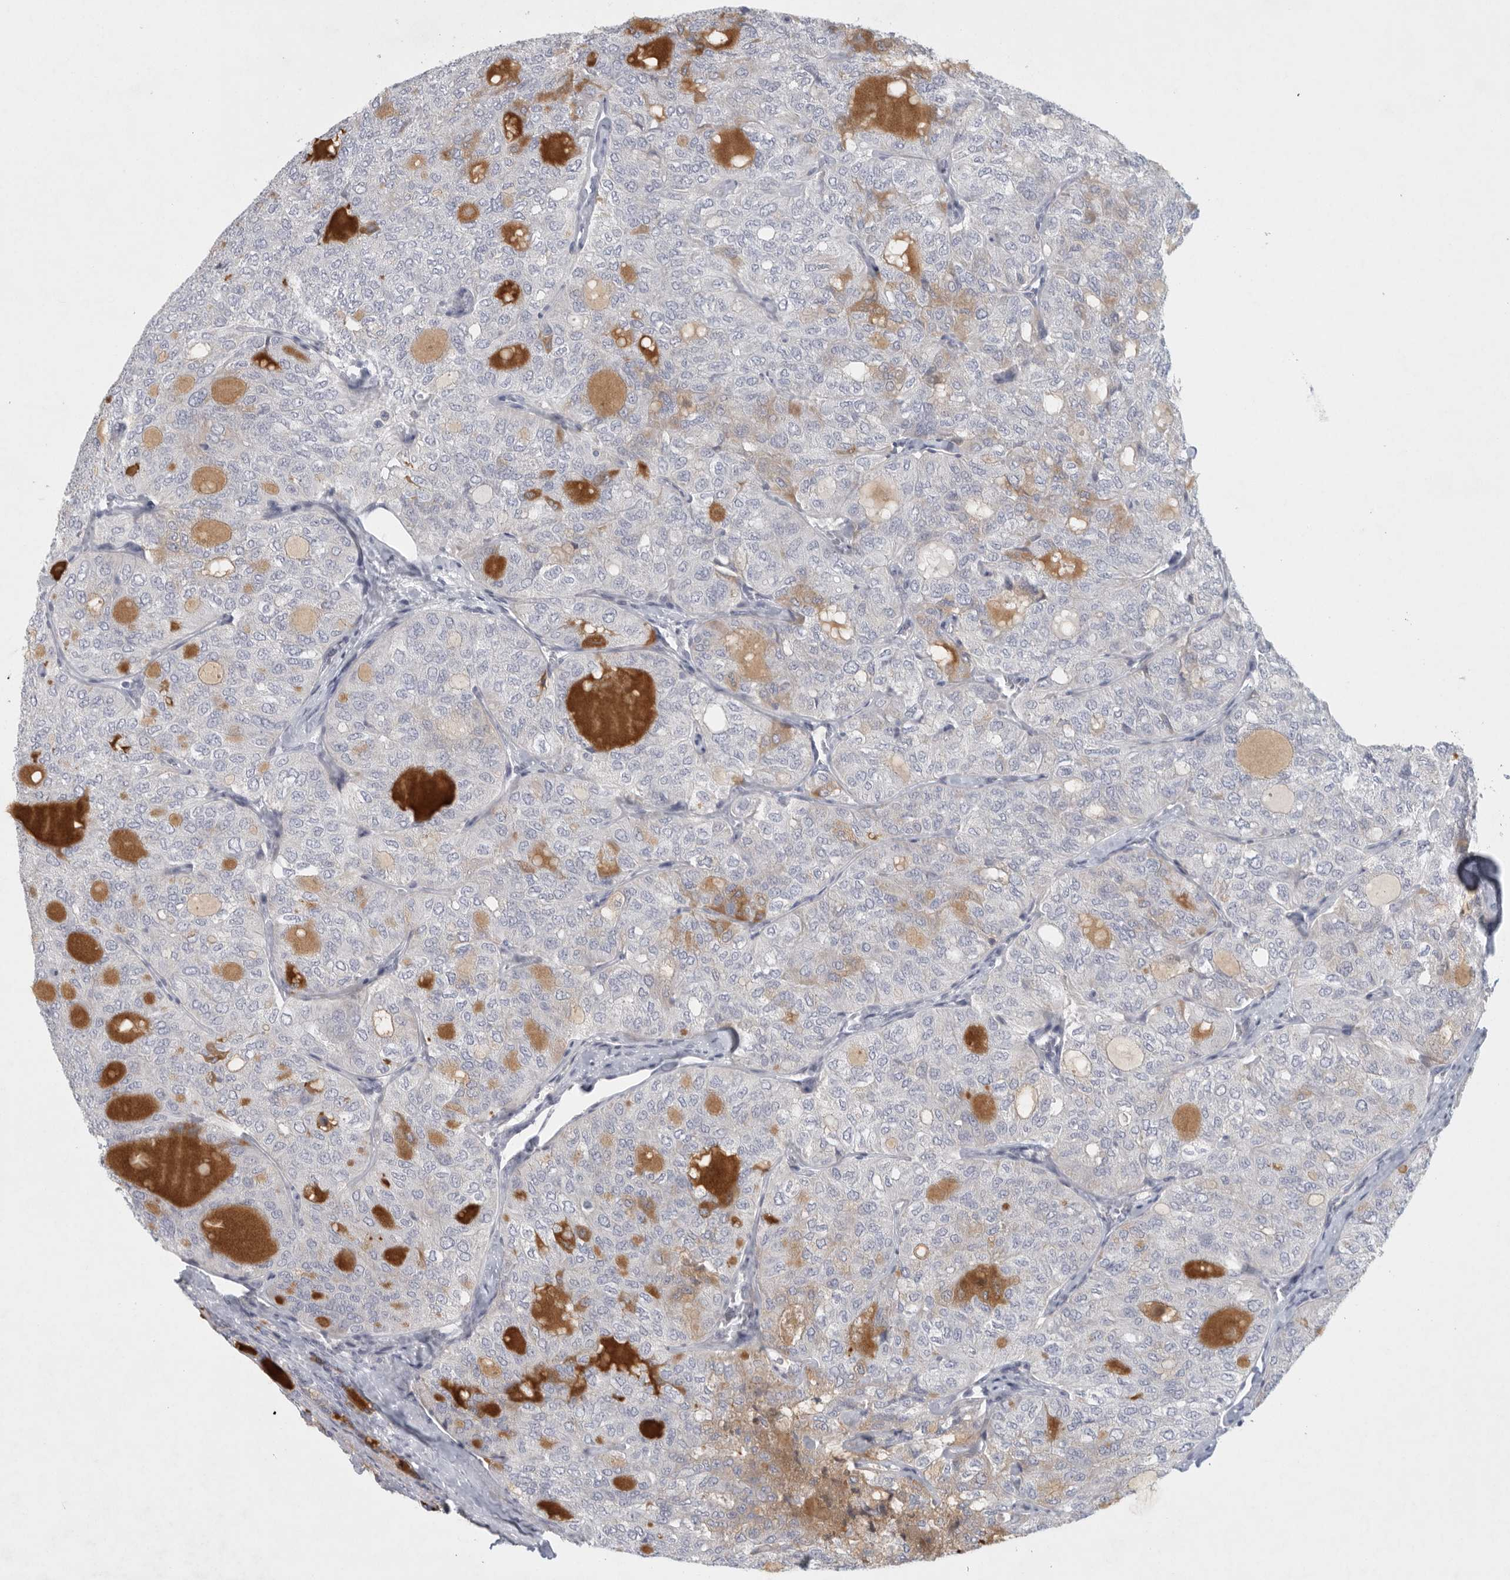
{"staining": {"intensity": "negative", "quantity": "none", "location": "none"}, "tissue": "thyroid cancer", "cell_type": "Tumor cells", "image_type": "cancer", "snomed": [{"axis": "morphology", "description": "Follicular adenoma carcinoma, NOS"}, {"axis": "topography", "description": "Thyroid gland"}], "caption": "A micrograph of follicular adenoma carcinoma (thyroid) stained for a protein displays no brown staining in tumor cells.", "gene": "TMEM69", "patient": {"sex": "male", "age": 75}}